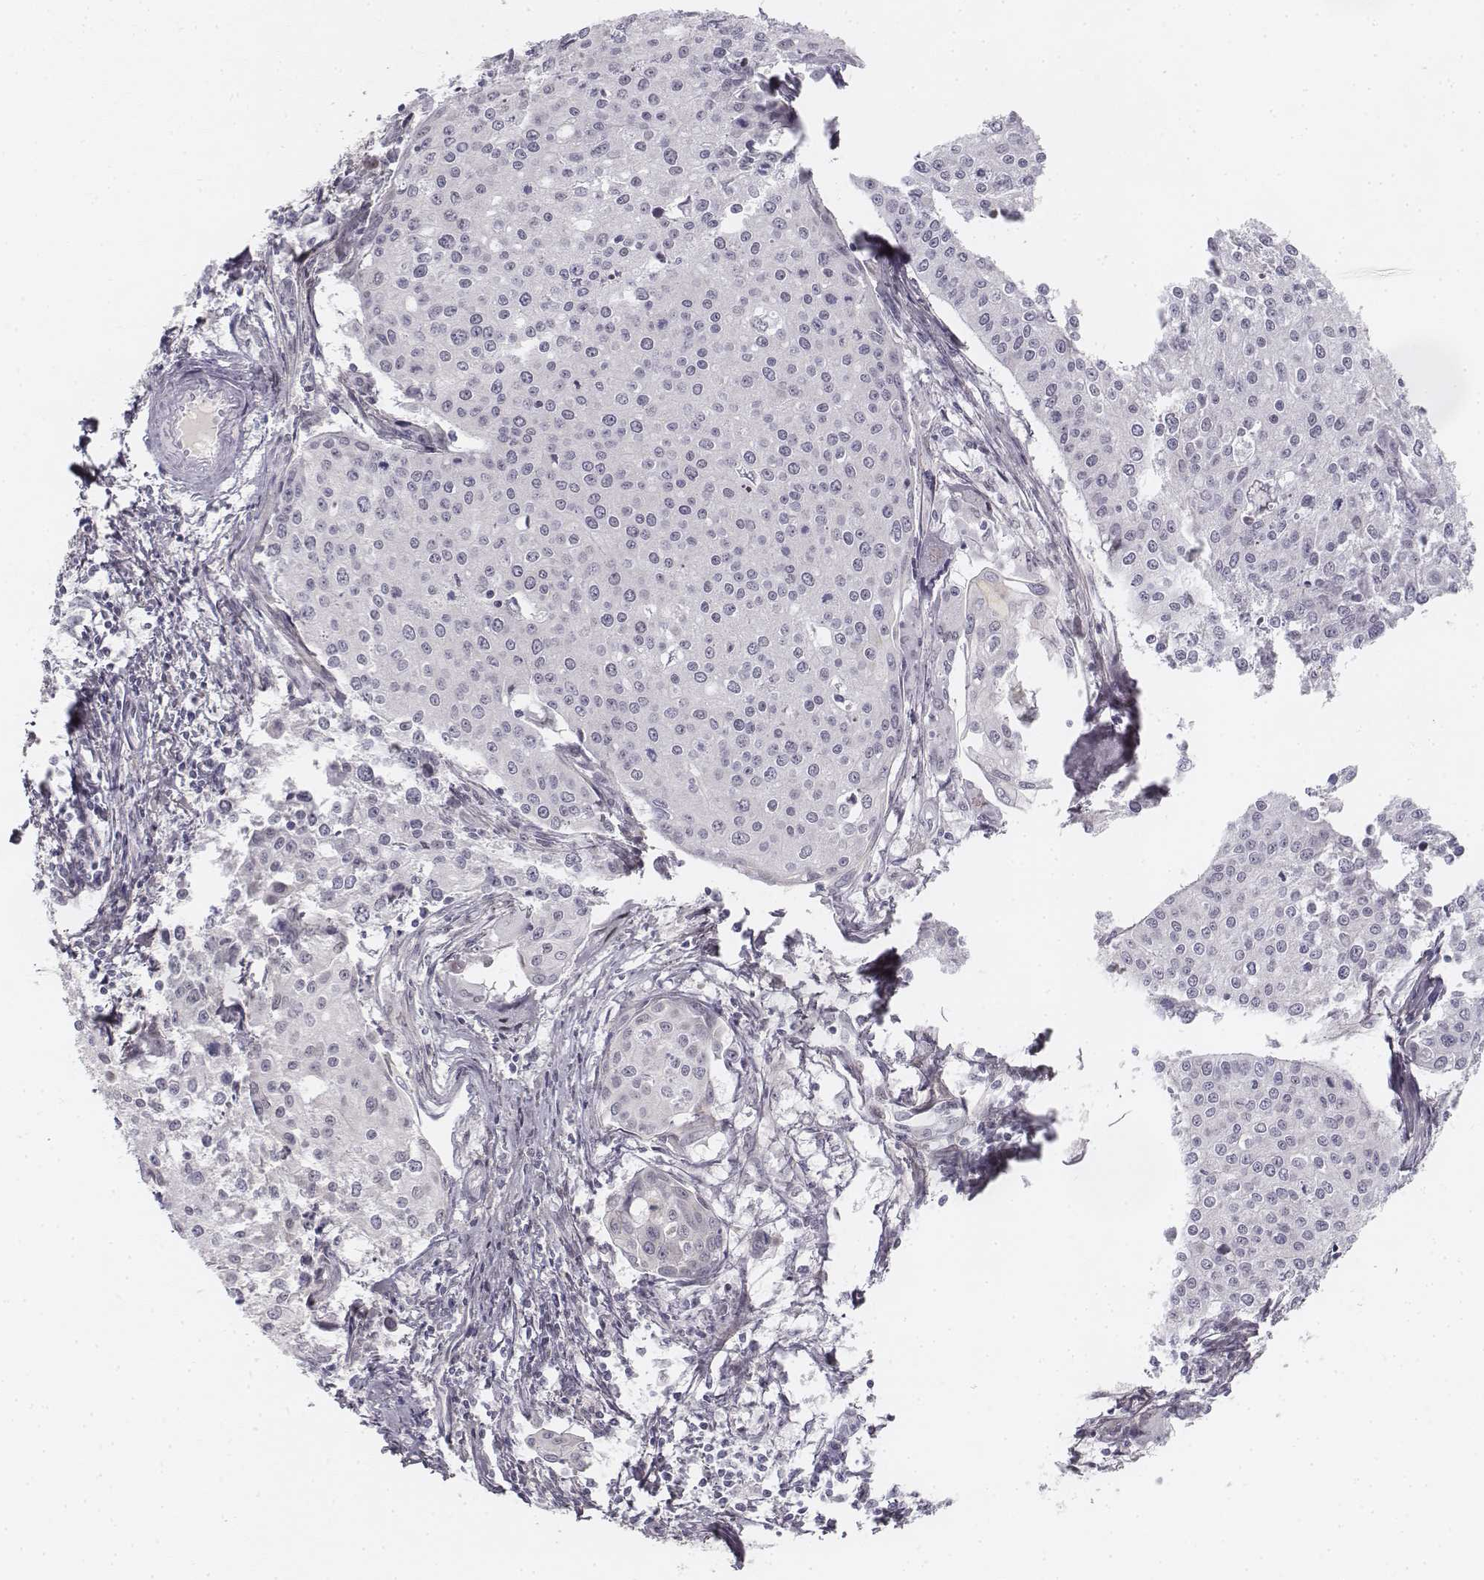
{"staining": {"intensity": "negative", "quantity": "none", "location": "none"}, "tissue": "cervical cancer", "cell_type": "Tumor cells", "image_type": "cancer", "snomed": [{"axis": "morphology", "description": "Squamous cell carcinoma, NOS"}, {"axis": "topography", "description": "Cervix"}], "caption": "IHC histopathology image of human cervical cancer (squamous cell carcinoma) stained for a protein (brown), which exhibits no positivity in tumor cells.", "gene": "KRT84", "patient": {"sex": "female", "age": 38}}